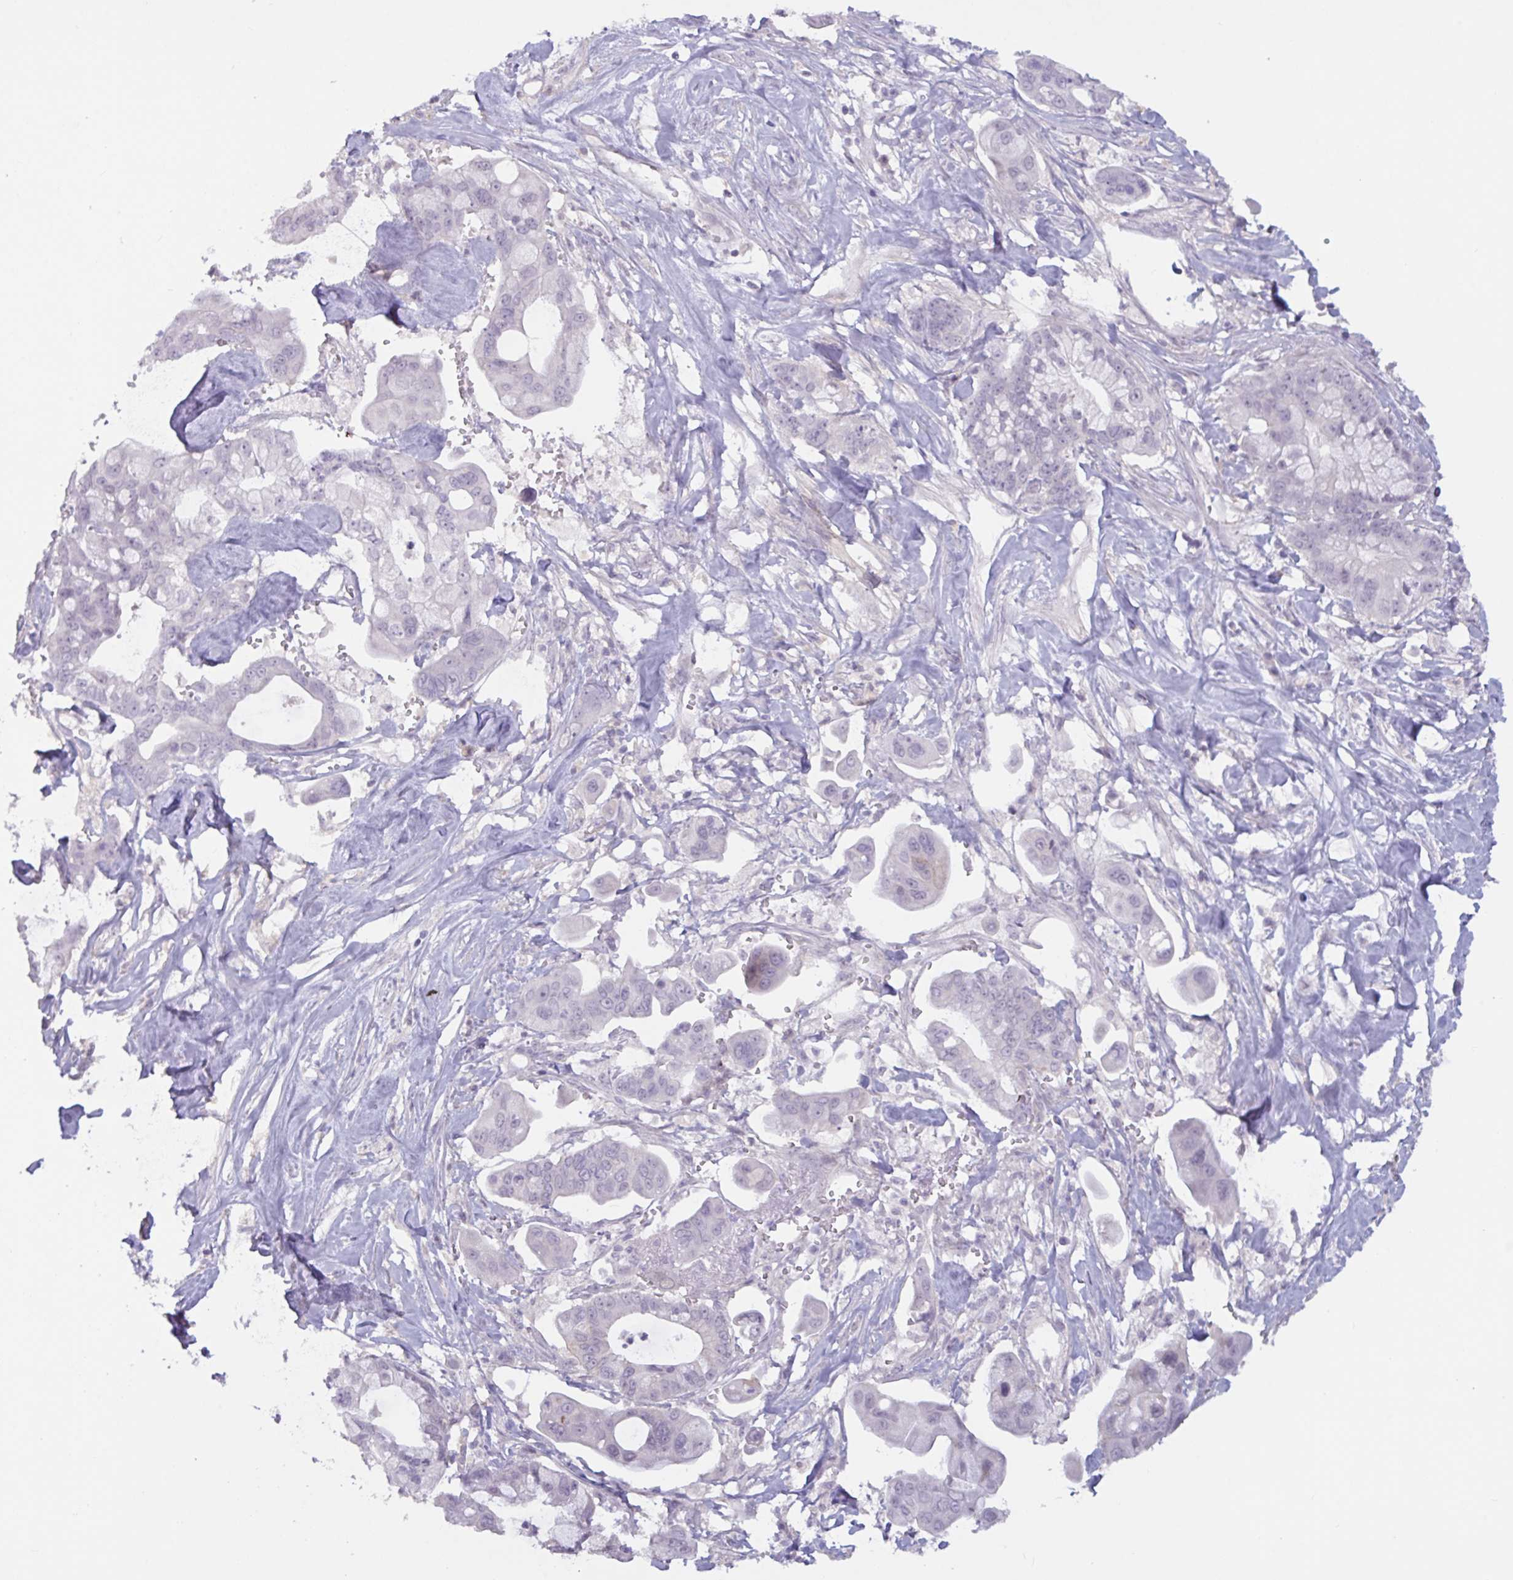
{"staining": {"intensity": "negative", "quantity": "none", "location": "none"}, "tissue": "pancreatic cancer", "cell_type": "Tumor cells", "image_type": "cancer", "snomed": [{"axis": "morphology", "description": "Adenocarcinoma, NOS"}, {"axis": "topography", "description": "Pancreas"}], "caption": "Immunohistochemistry (IHC) of pancreatic adenocarcinoma demonstrates no positivity in tumor cells.", "gene": "RFPL4B", "patient": {"sex": "male", "age": 68}}